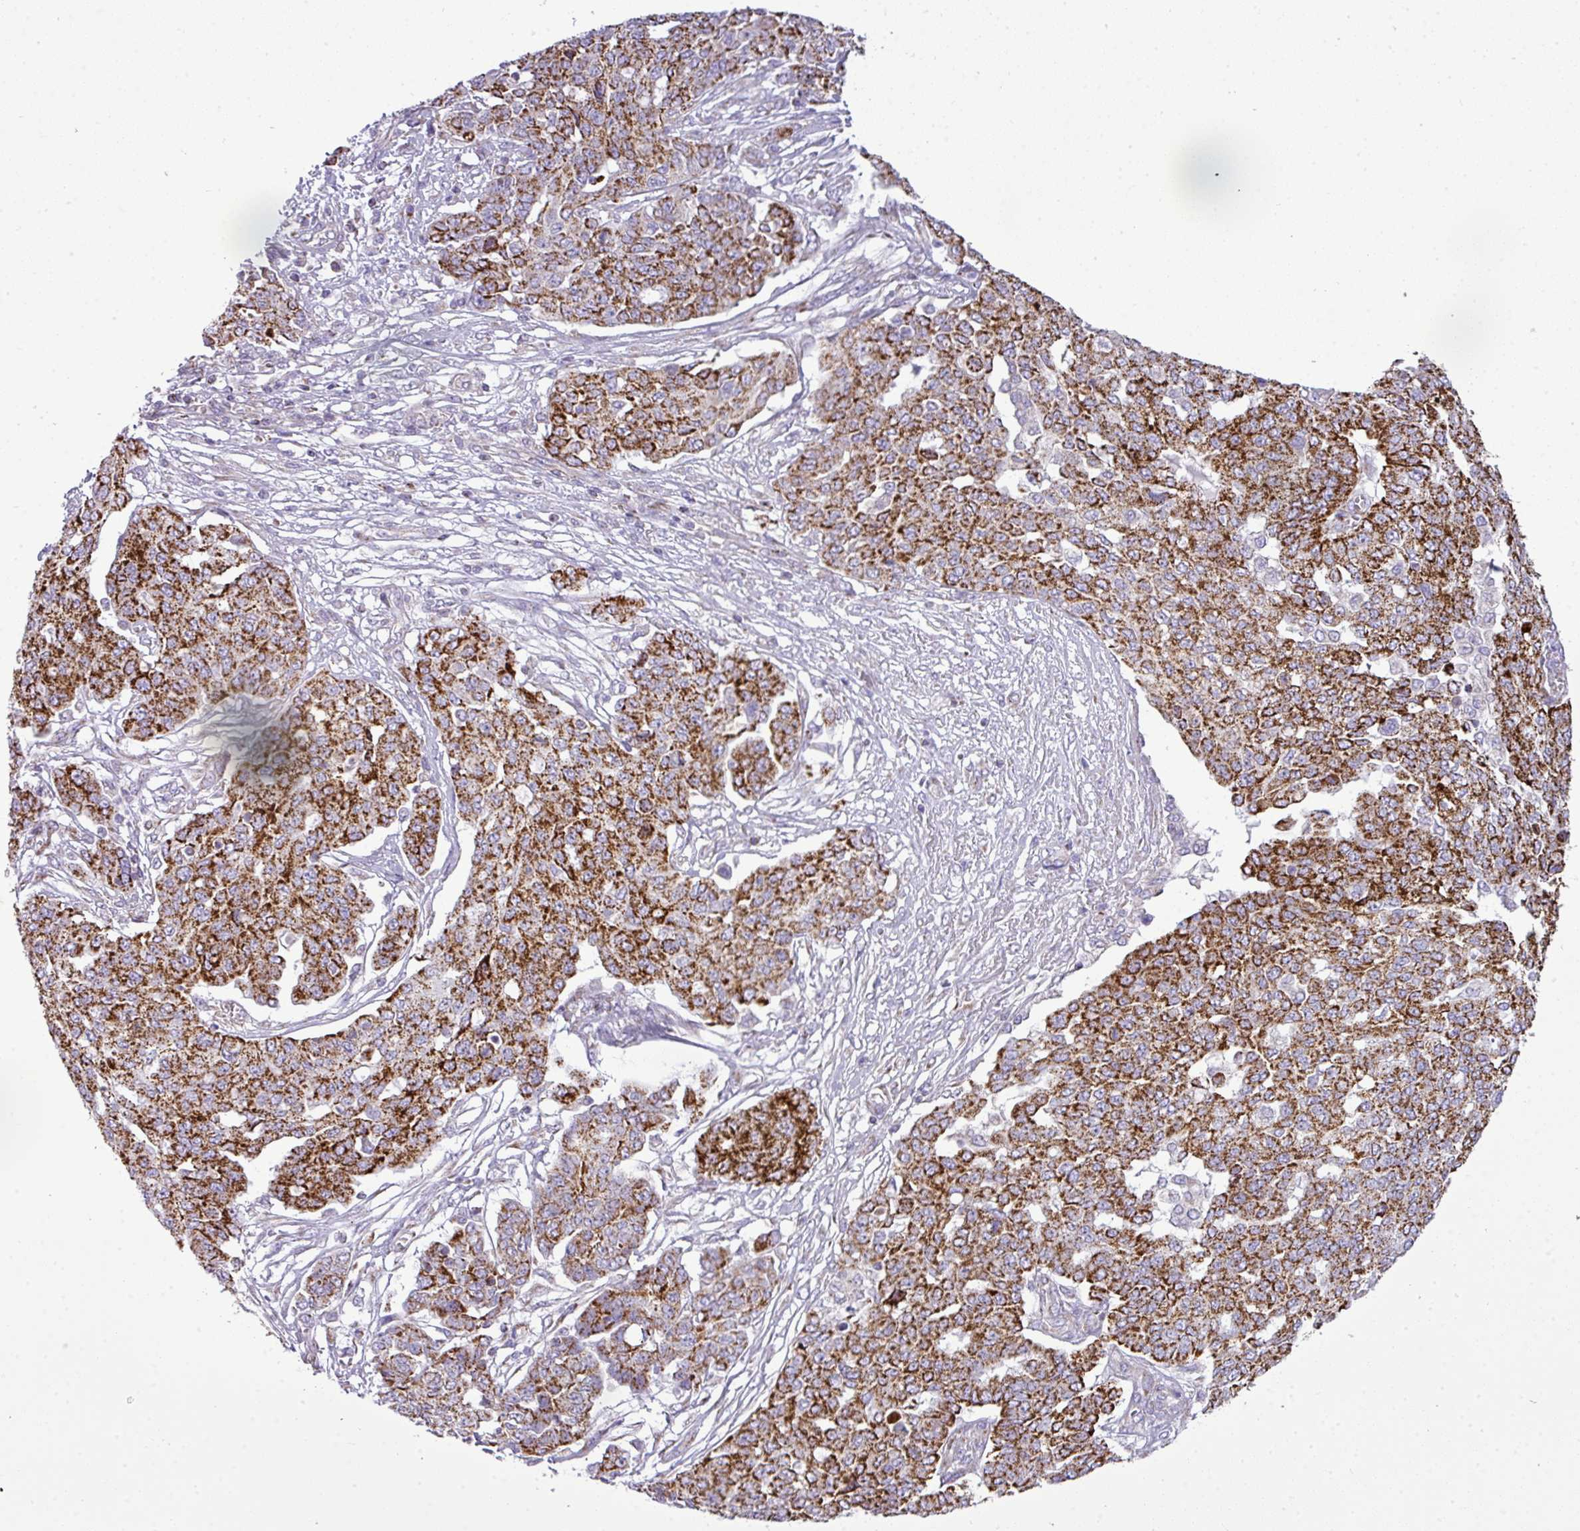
{"staining": {"intensity": "strong", "quantity": ">75%", "location": "cytoplasmic/membranous"}, "tissue": "ovarian cancer", "cell_type": "Tumor cells", "image_type": "cancer", "snomed": [{"axis": "morphology", "description": "Cystadenocarcinoma, serous, NOS"}, {"axis": "topography", "description": "Soft tissue"}, {"axis": "topography", "description": "Ovary"}], "caption": "IHC image of neoplastic tissue: ovarian serous cystadenocarcinoma stained using immunohistochemistry (IHC) displays high levels of strong protein expression localized specifically in the cytoplasmic/membranous of tumor cells, appearing as a cytoplasmic/membranous brown color.", "gene": "ZNF81", "patient": {"sex": "female", "age": 57}}